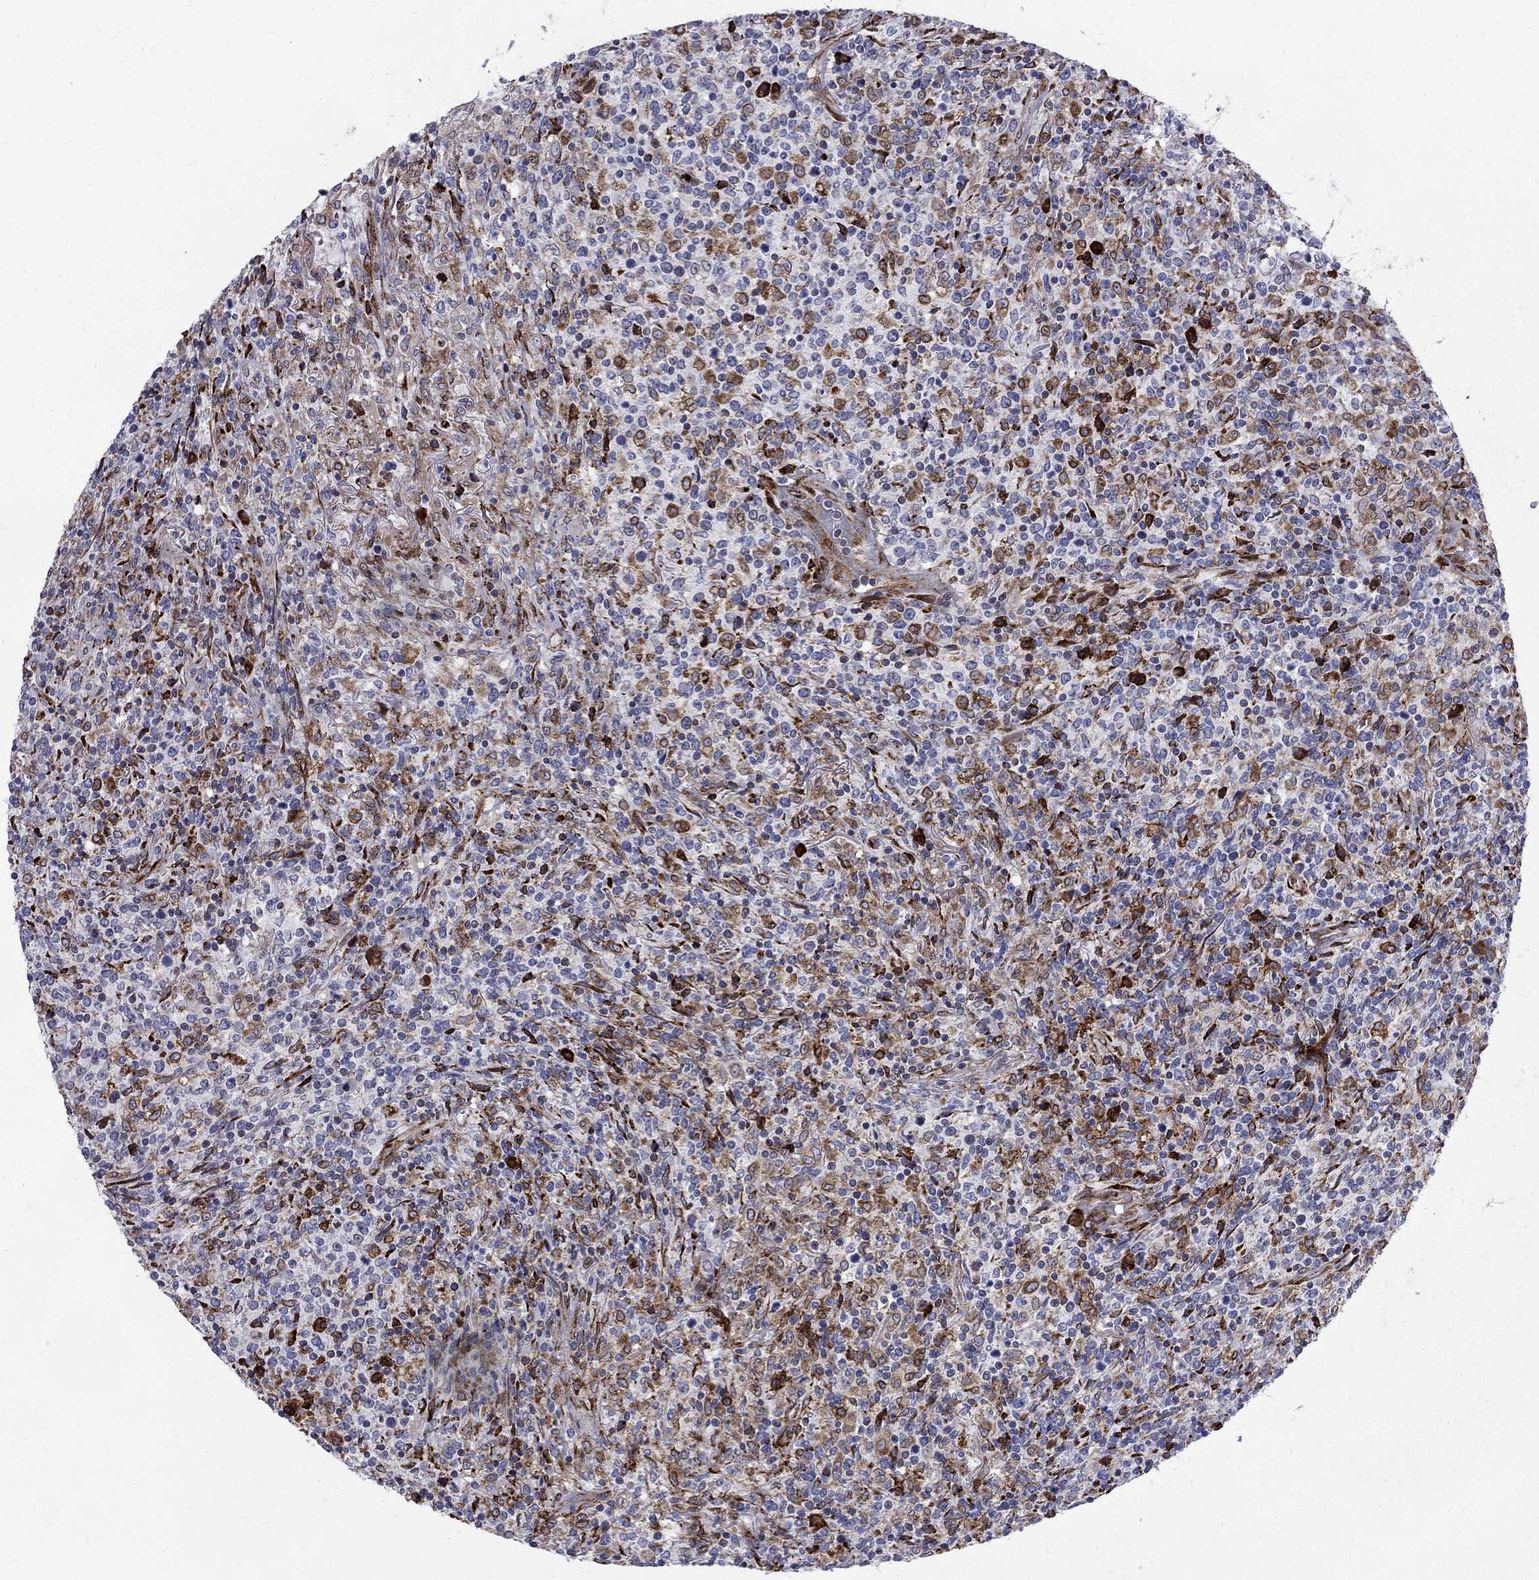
{"staining": {"intensity": "moderate", "quantity": "25%-75%", "location": "cytoplasmic/membranous,nuclear"}, "tissue": "lymphoma", "cell_type": "Tumor cells", "image_type": "cancer", "snomed": [{"axis": "morphology", "description": "Malignant lymphoma, non-Hodgkin's type, High grade"}, {"axis": "topography", "description": "Lung"}], "caption": "Protein expression analysis of human lymphoma reveals moderate cytoplasmic/membranous and nuclear positivity in about 25%-75% of tumor cells.", "gene": "CAB39L", "patient": {"sex": "male", "age": 79}}